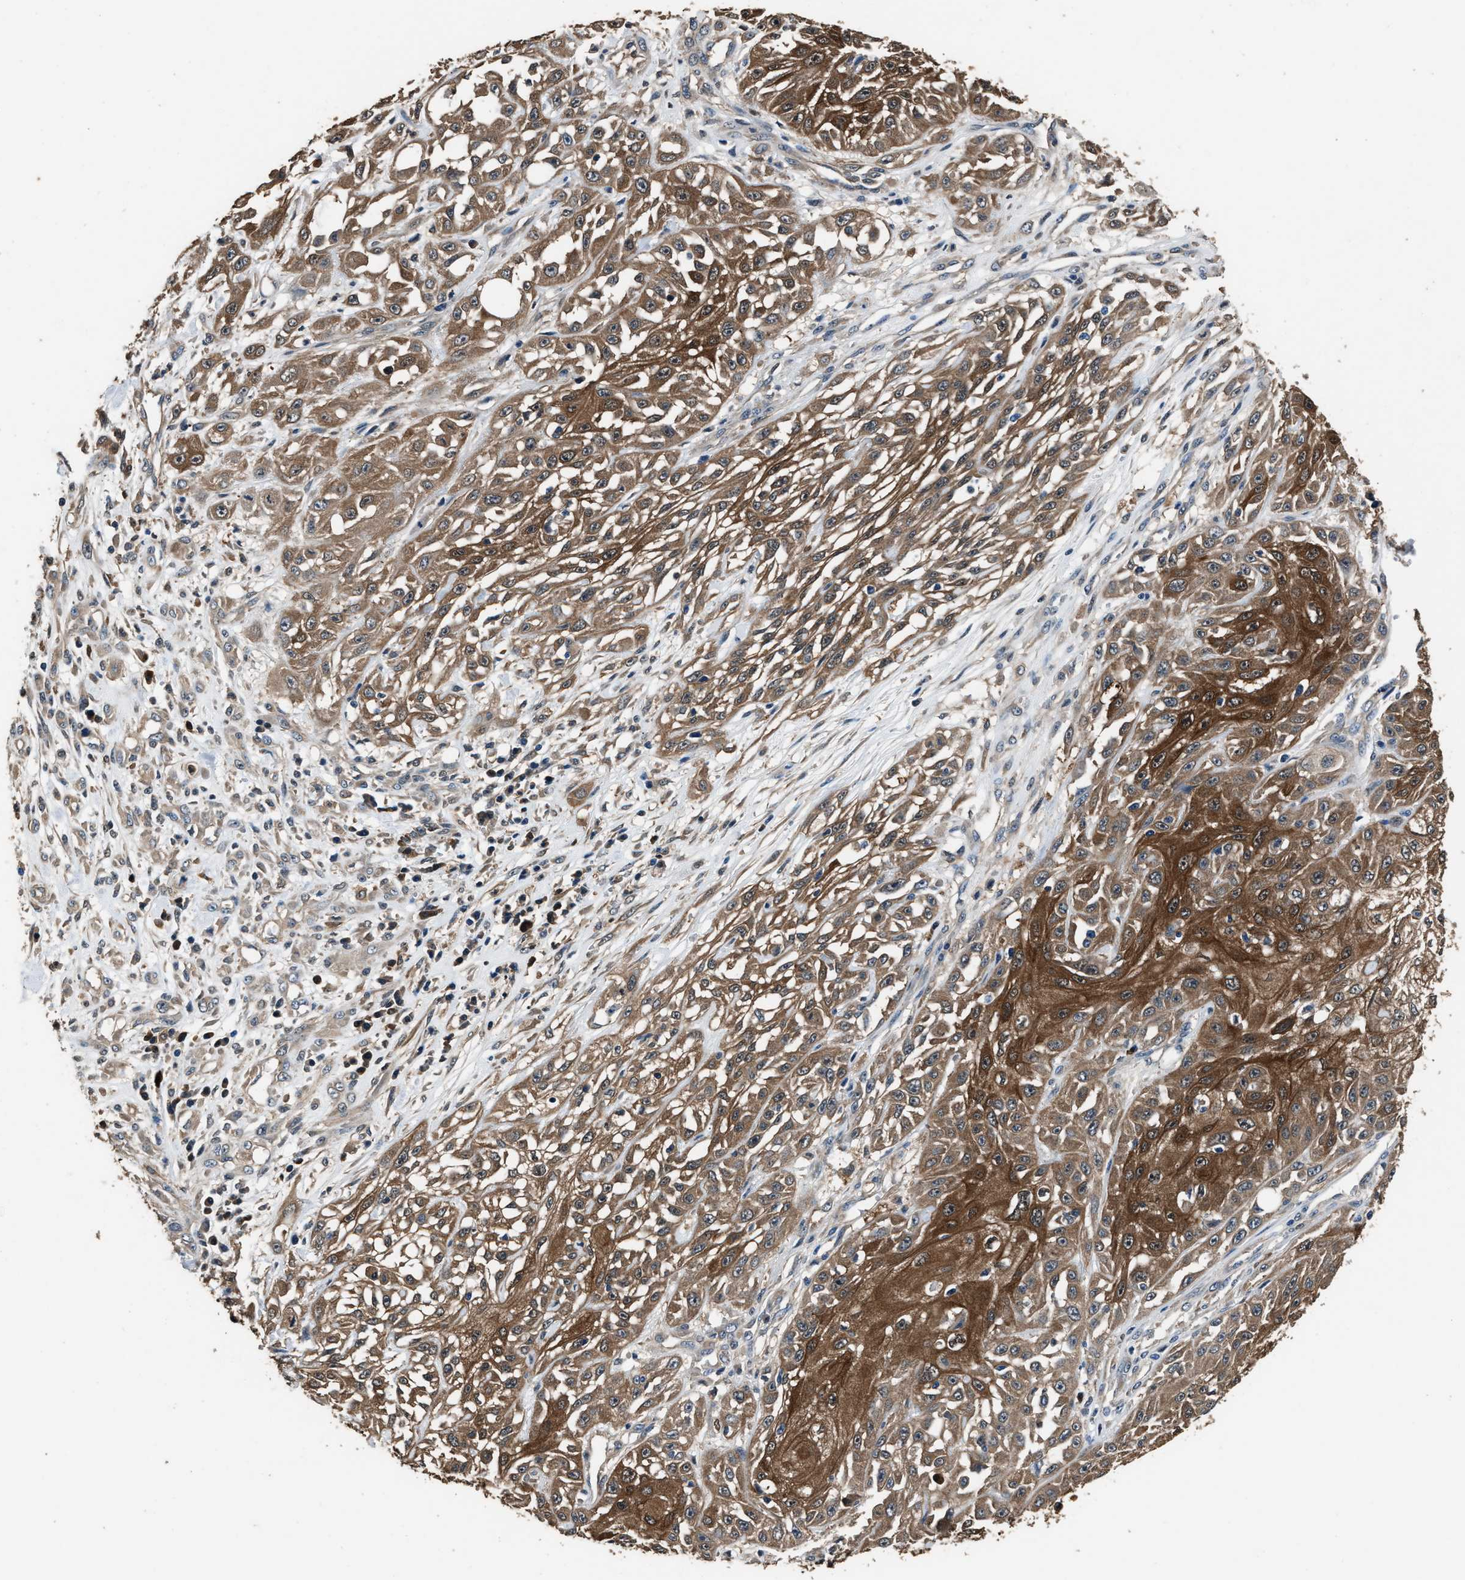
{"staining": {"intensity": "moderate", "quantity": ">75%", "location": "cytoplasmic/membranous"}, "tissue": "skin cancer", "cell_type": "Tumor cells", "image_type": "cancer", "snomed": [{"axis": "morphology", "description": "Squamous cell carcinoma, NOS"}, {"axis": "morphology", "description": "Squamous cell carcinoma, metastatic, NOS"}, {"axis": "topography", "description": "Skin"}, {"axis": "topography", "description": "Lymph node"}], "caption": "IHC micrograph of skin cancer (squamous cell carcinoma) stained for a protein (brown), which reveals medium levels of moderate cytoplasmic/membranous positivity in approximately >75% of tumor cells.", "gene": "GSTP1", "patient": {"sex": "male", "age": 75}}